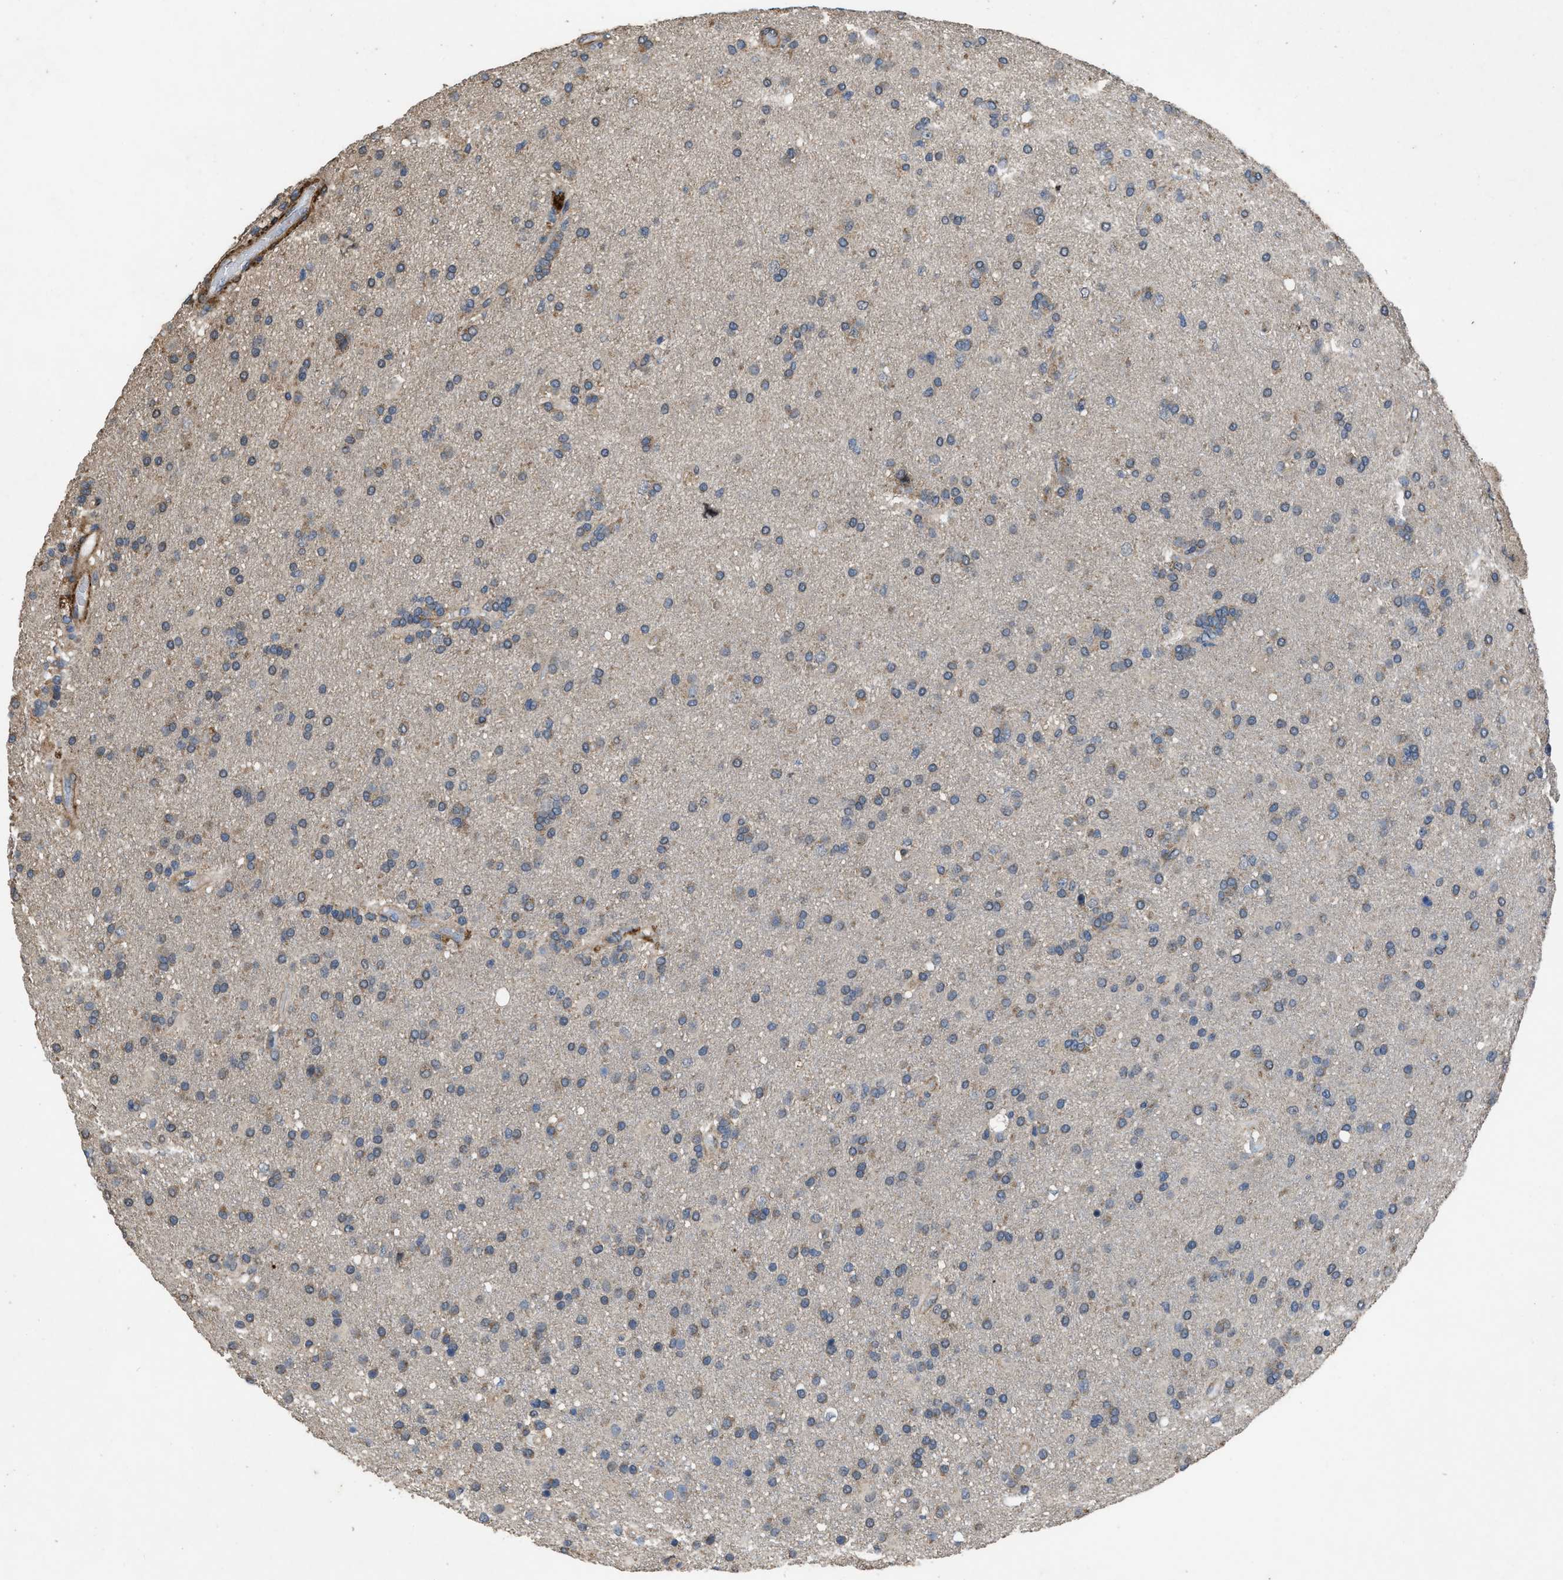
{"staining": {"intensity": "weak", "quantity": "25%-75%", "location": "cytoplasmic/membranous"}, "tissue": "glioma", "cell_type": "Tumor cells", "image_type": "cancer", "snomed": [{"axis": "morphology", "description": "Glioma, malignant, High grade"}, {"axis": "topography", "description": "Brain"}], "caption": "A high-resolution micrograph shows immunohistochemistry staining of glioma, which shows weak cytoplasmic/membranous staining in approximately 25%-75% of tumor cells.", "gene": "ARL6", "patient": {"sex": "male", "age": 72}}